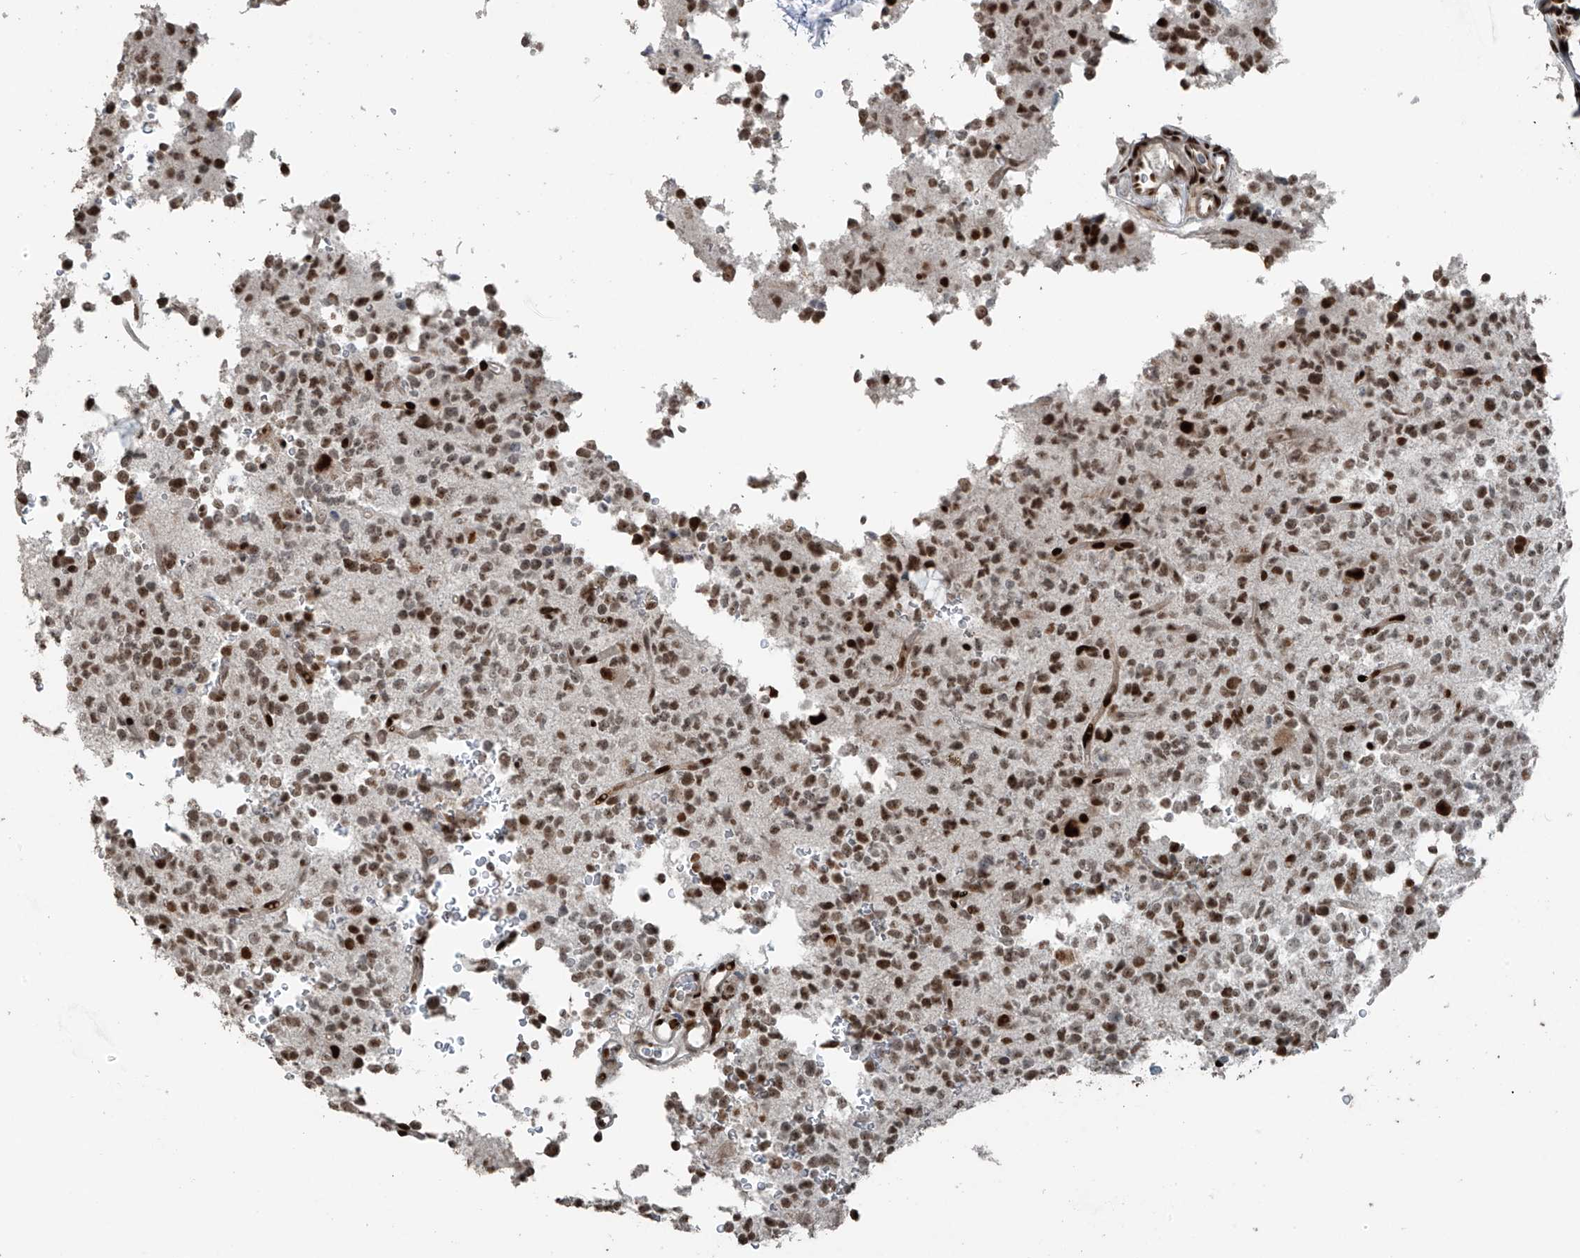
{"staining": {"intensity": "moderate", "quantity": ">75%", "location": "nuclear"}, "tissue": "glioma", "cell_type": "Tumor cells", "image_type": "cancer", "snomed": [{"axis": "morphology", "description": "Glioma, malignant, High grade"}, {"axis": "topography", "description": "Brain"}], "caption": "Immunohistochemistry (IHC) (DAB (3,3'-diaminobenzidine)) staining of malignant high-grade glioma shows moderate nuclear protein expression in approximately >75% of tumor cells.", "gene": "PCNP", "patient": {"sex": "female", "age": 62}}